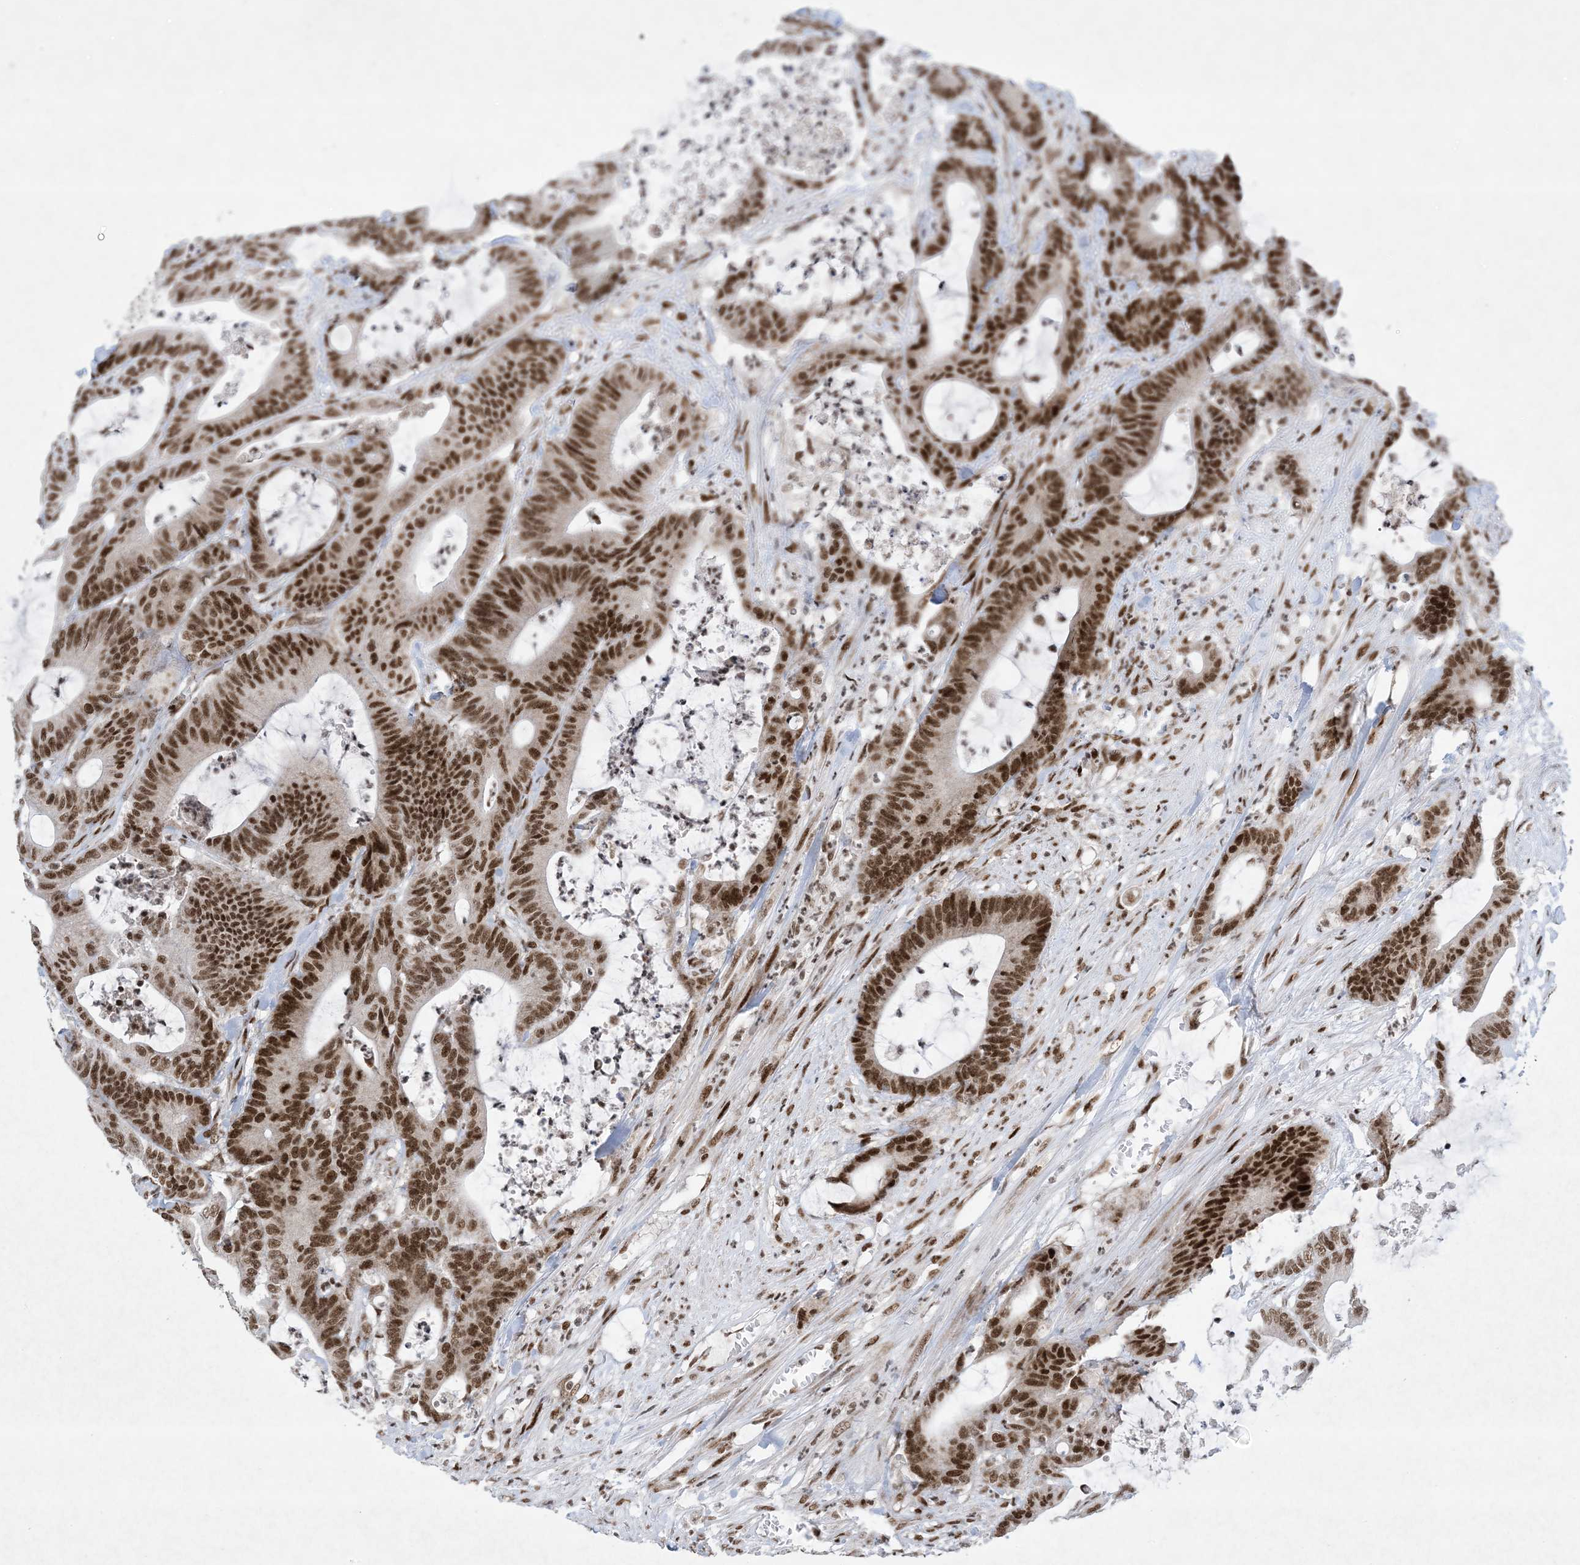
{"staining": {"intensity": "strong", "quantity": ">75%", "location": "nuclear"}, "tissue": "colorectal cancer", "cell_type": "Tumor cells", "image_type": "cancer", "snomed": [{"axis": "morphology", "description": "Adenocarcinoma, NOS"}, {"axis": "topography", "description": "Colon"}], "caption": "Immunohistochemistry (IHC) micrograph of neoplastic tissue: colorectal adenocarcinoma stained using immunohistochemistry displays high levels of strong protein expression localized specifically in the nuclear of tumor cells, appearing as a nuclear brown color.", "gene": "PKNOX2", "patient": {"sex": "female", "age": 84}}